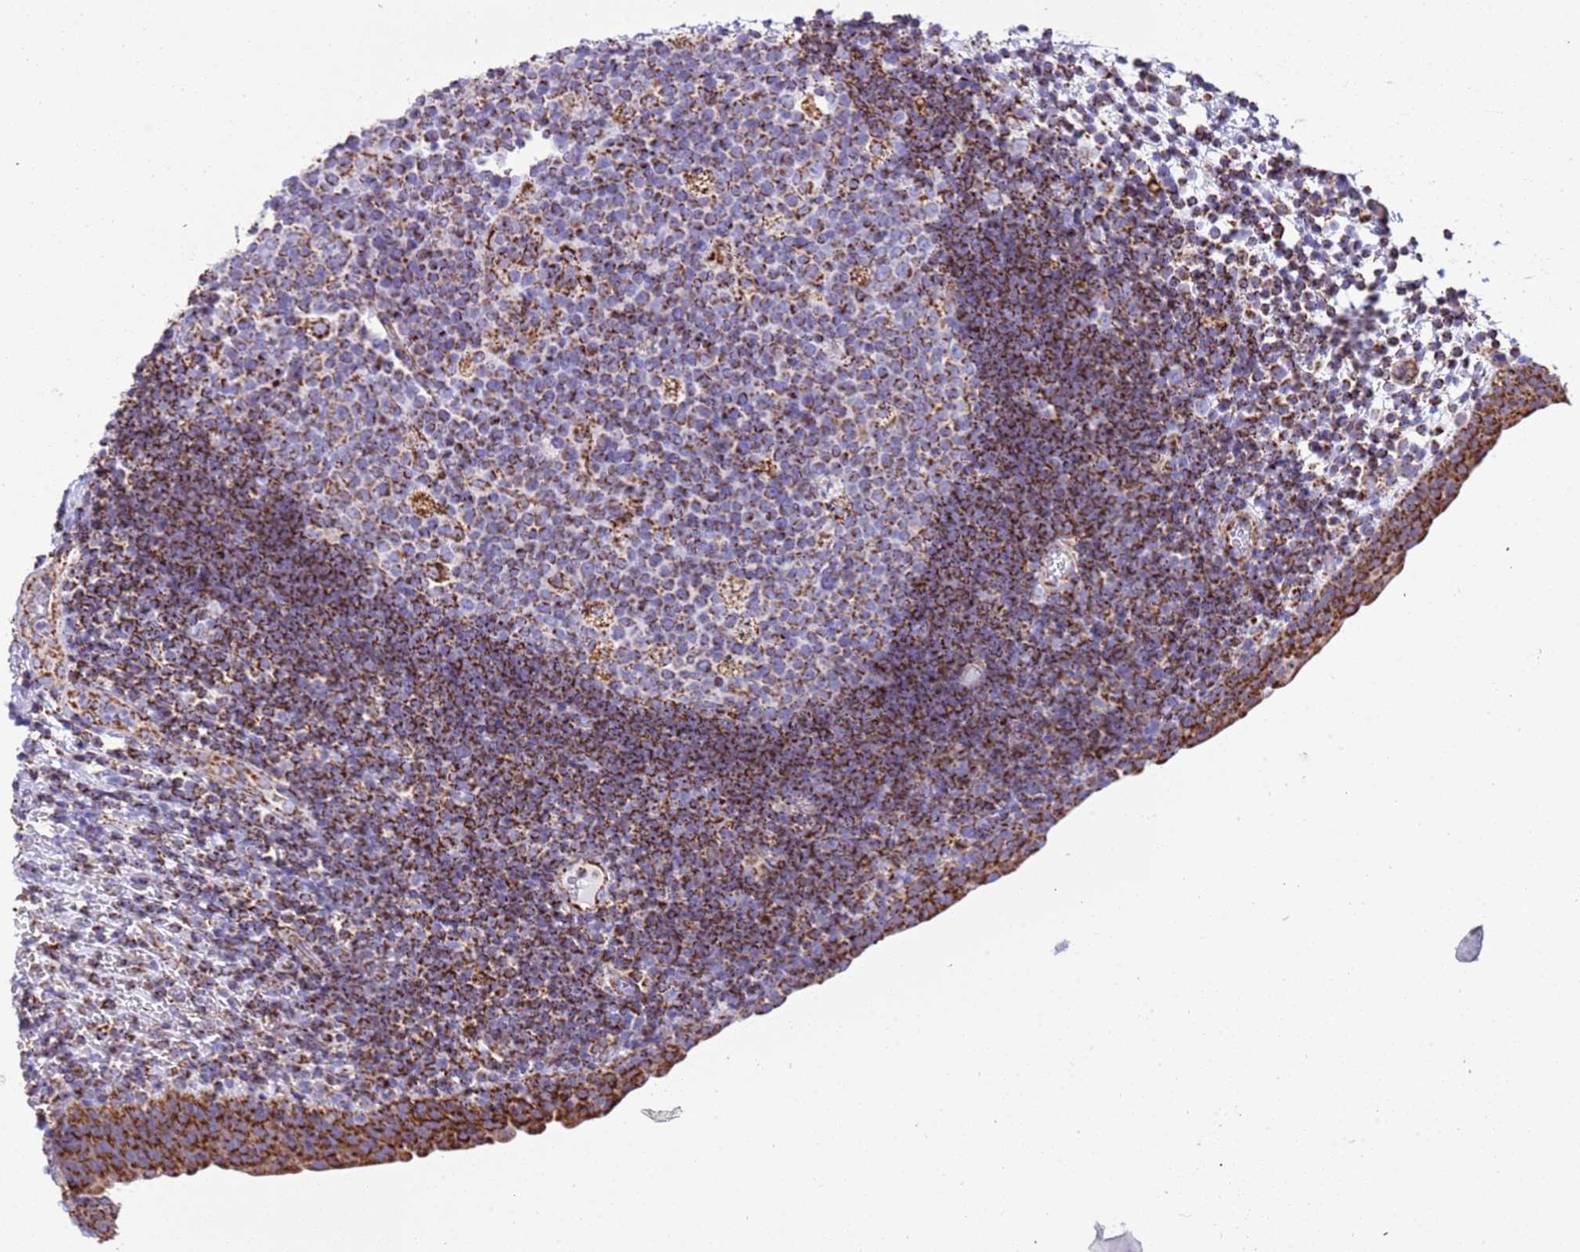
{"staining": {"intensity": "strong", "quantity": ">75%", "location": "cytoplasmic/membranous"}, "tissue": "urinary bladder", "cell_type": "Urothelial cells", "image_type": "normal", "snomed": [{"axis": "morphology", "description": "Normal tissue, NOS"}, {"axis": "topography", "description": "Urinary bladder"}], "caption": "Immunohistochemistry of benign urinary bladder shows high levels of strong cytoplasmic/membranous positivity in about >75% of urothelial cells.", "gene": "SUCLG2", "patient": {"sex": "male", "age": 83}}